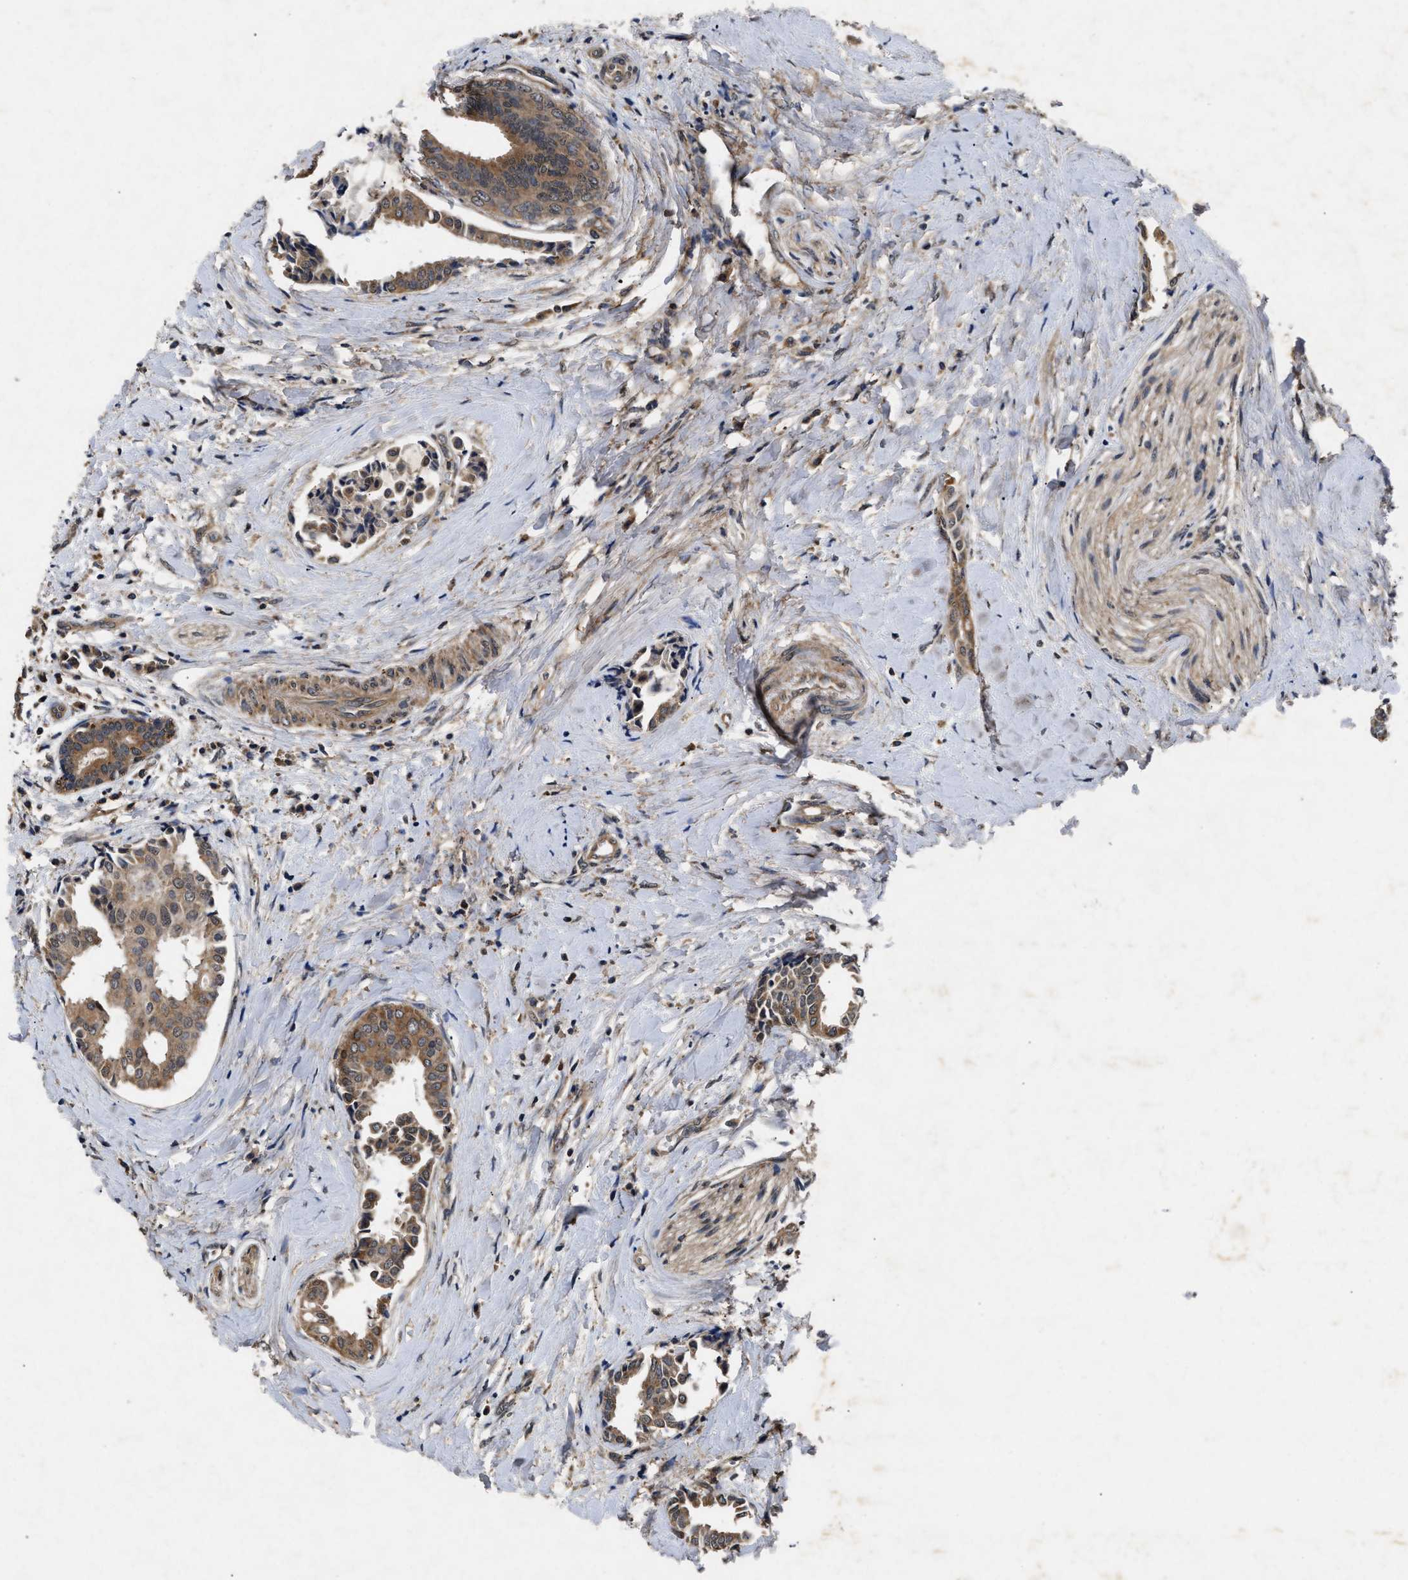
{"staining": {"intensity": "moderate", "quantity": ">75%", "location": "cytoplasmic/membranous"}, "tissue": "head and neck cancer", "cell_type": "Tumor cells", "image_type": "cancer", "snomed": [{"axis": "morphology", "description": "Adenocarcinoma, NOS"}, {"axis": "topography", "description": "Salivary gland"}, {"axis": "topography", "description": "Head-Neck"}], "caption": "Protein staining shows moderate cytoplasmic/membranous staining in approximately >75% of tumor cells in head and neck cancer.", "gene": "PDAP1", "patient": {"sex": "female", "age": 59}}